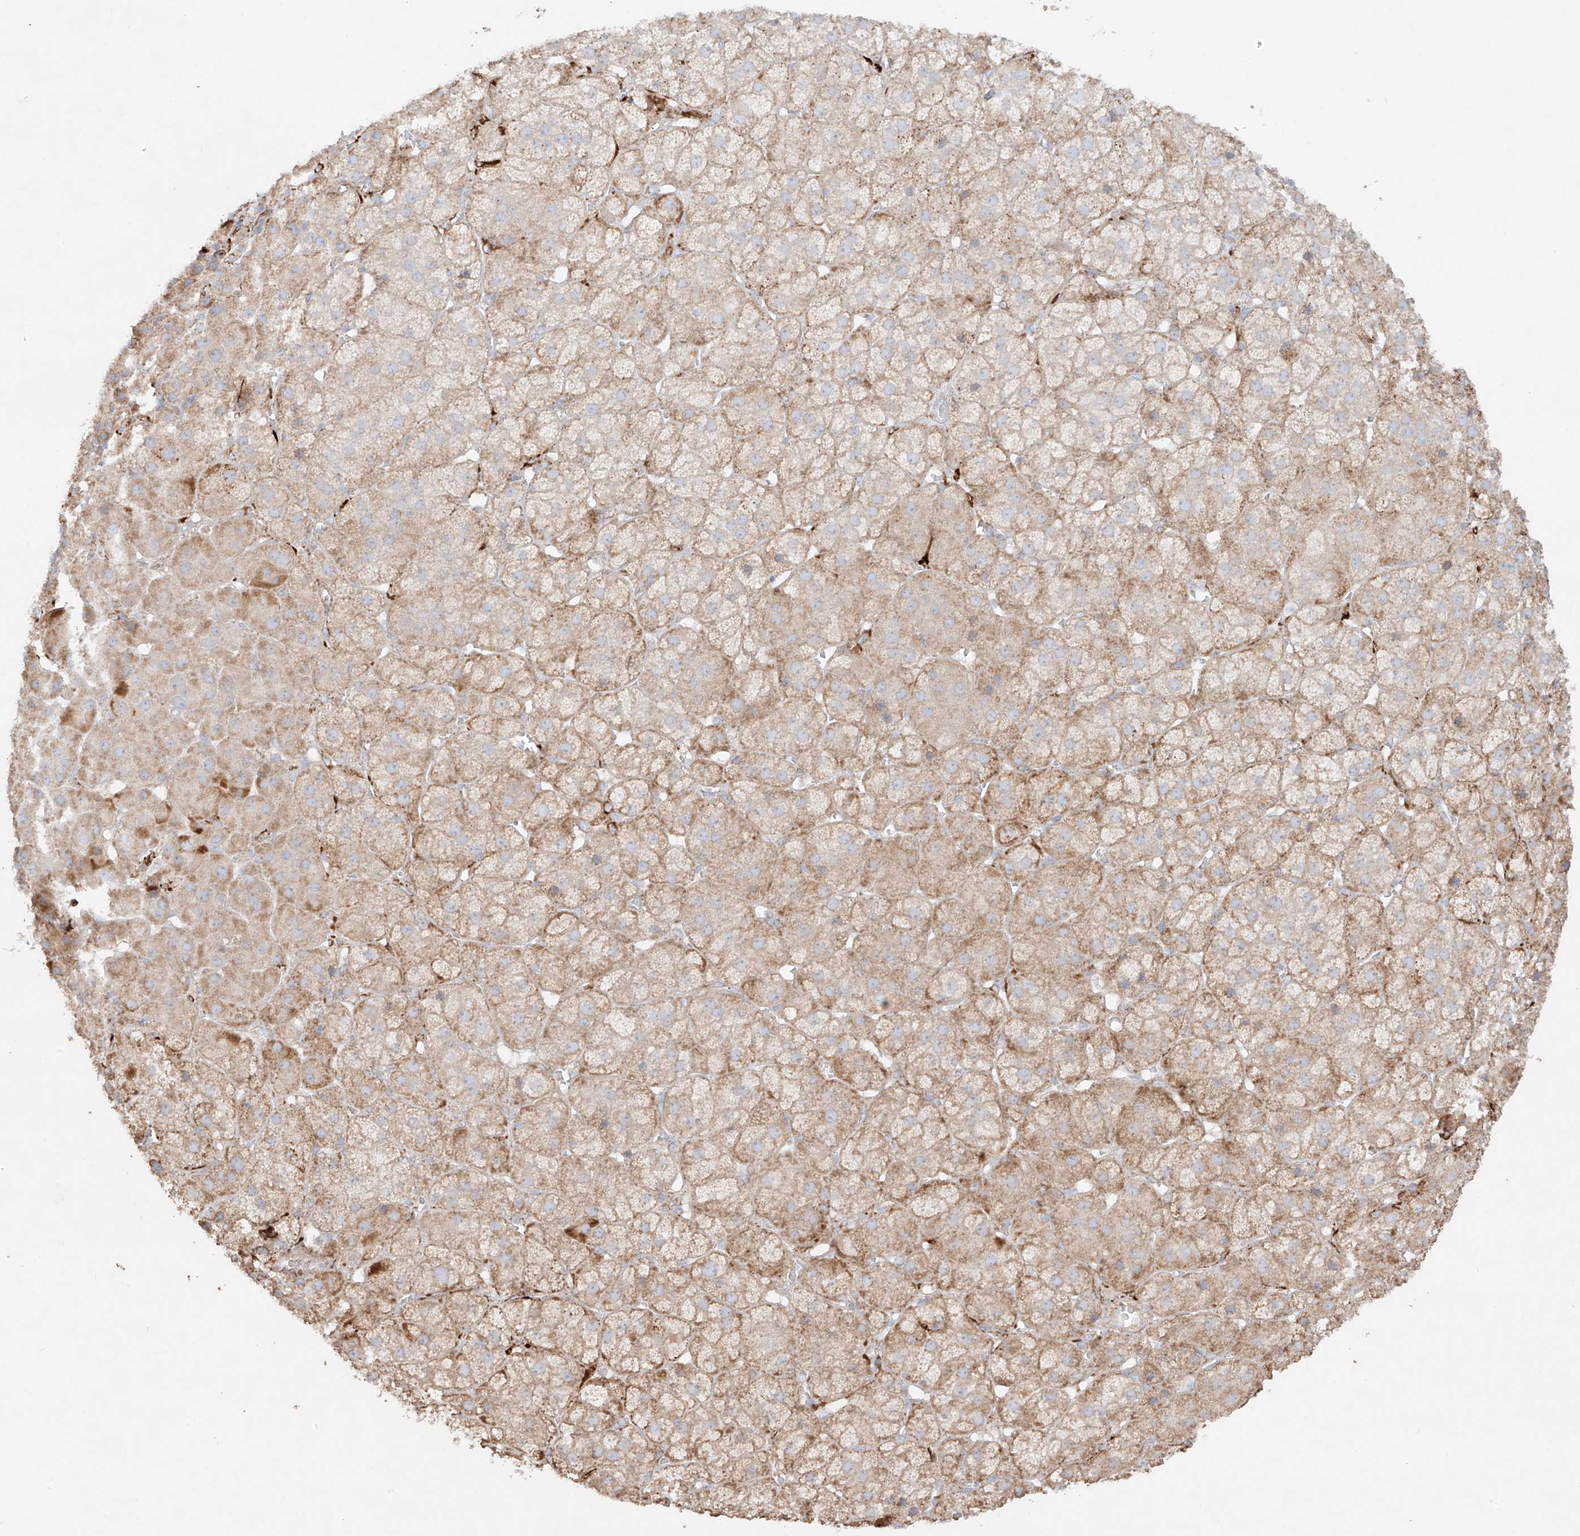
{"staining": {"intensity": "moderate", "quantity": ">75%", "location": "cytoplasmic/membranous"}, "tissue": "adrenal gland", "cell_type": "Glandular cells", "image_type": "normal", "snomed": [{"axis": "morphology", "description": "Normal tissue, NOS"}, {"axis": "topography", "description": "Adrenal gland"}], "caption": "Approximately >75% of glandular cells in benign adrenal gland show moderate cytoplasmic/membranous protein expression as visualized by brown immunohistochemical staining.", "gene": "COLGALT2", "patient": {"sex": "female", "age": 57}}